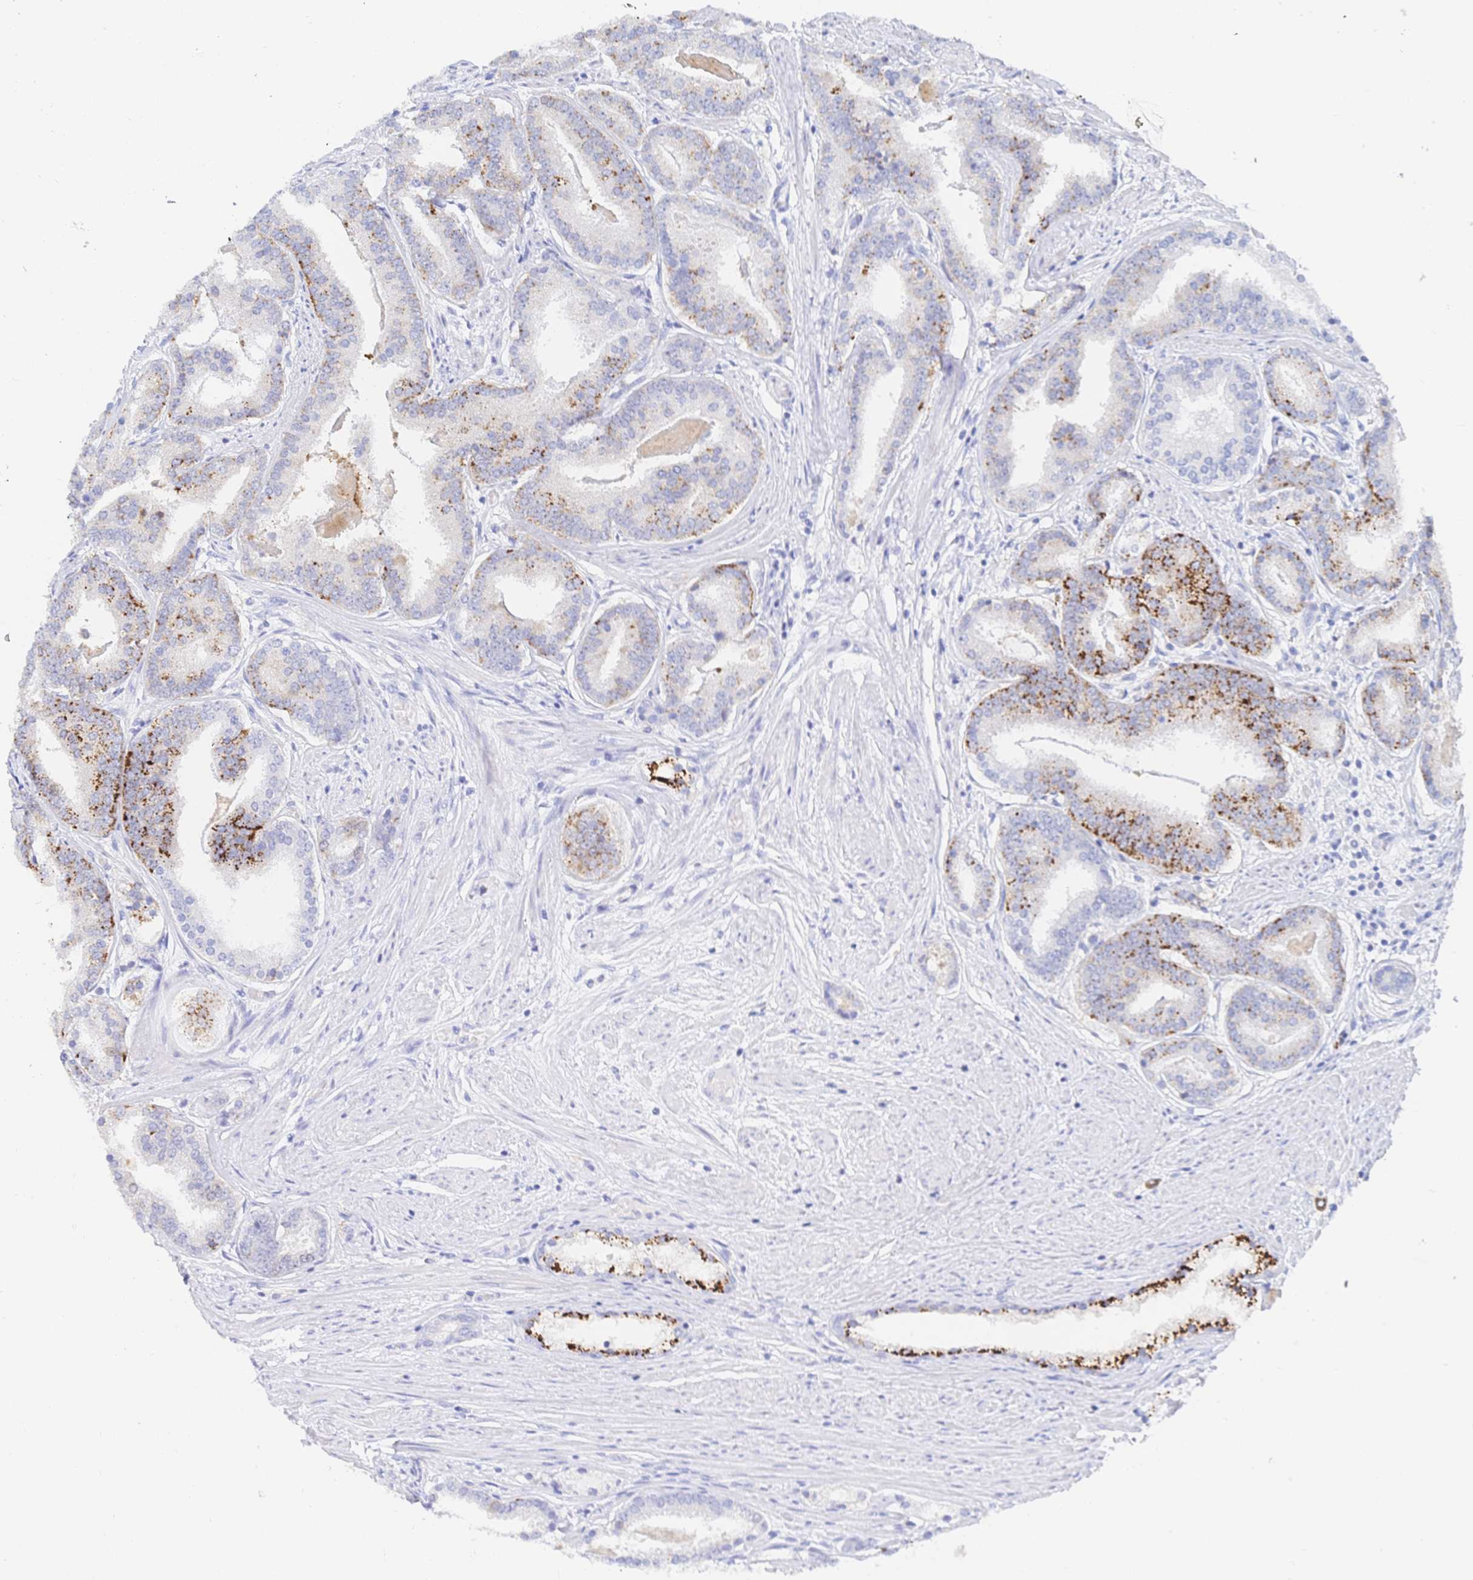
{"staining": {"intensity": "strong", "quantity": "<25%", "location": "cytoplasmic/membranous"}, "tissue": "prostate cancer", "cell_type": "Tumor cells", "image_type": "cancer", "snomed": [{"axis": "morphology", "description": "Adenocarcinoma, High grade"}, {"axis": "topography", "description": "Prostate"}], "caption": "A brown stain labels strong cytoplasmic/membranous expression of a protein in prostate cancer (adenocarcinoma (high-grade)) tumor cells.", "gene": "RRM1", "patient": {"sex": "male", "age": 63}}